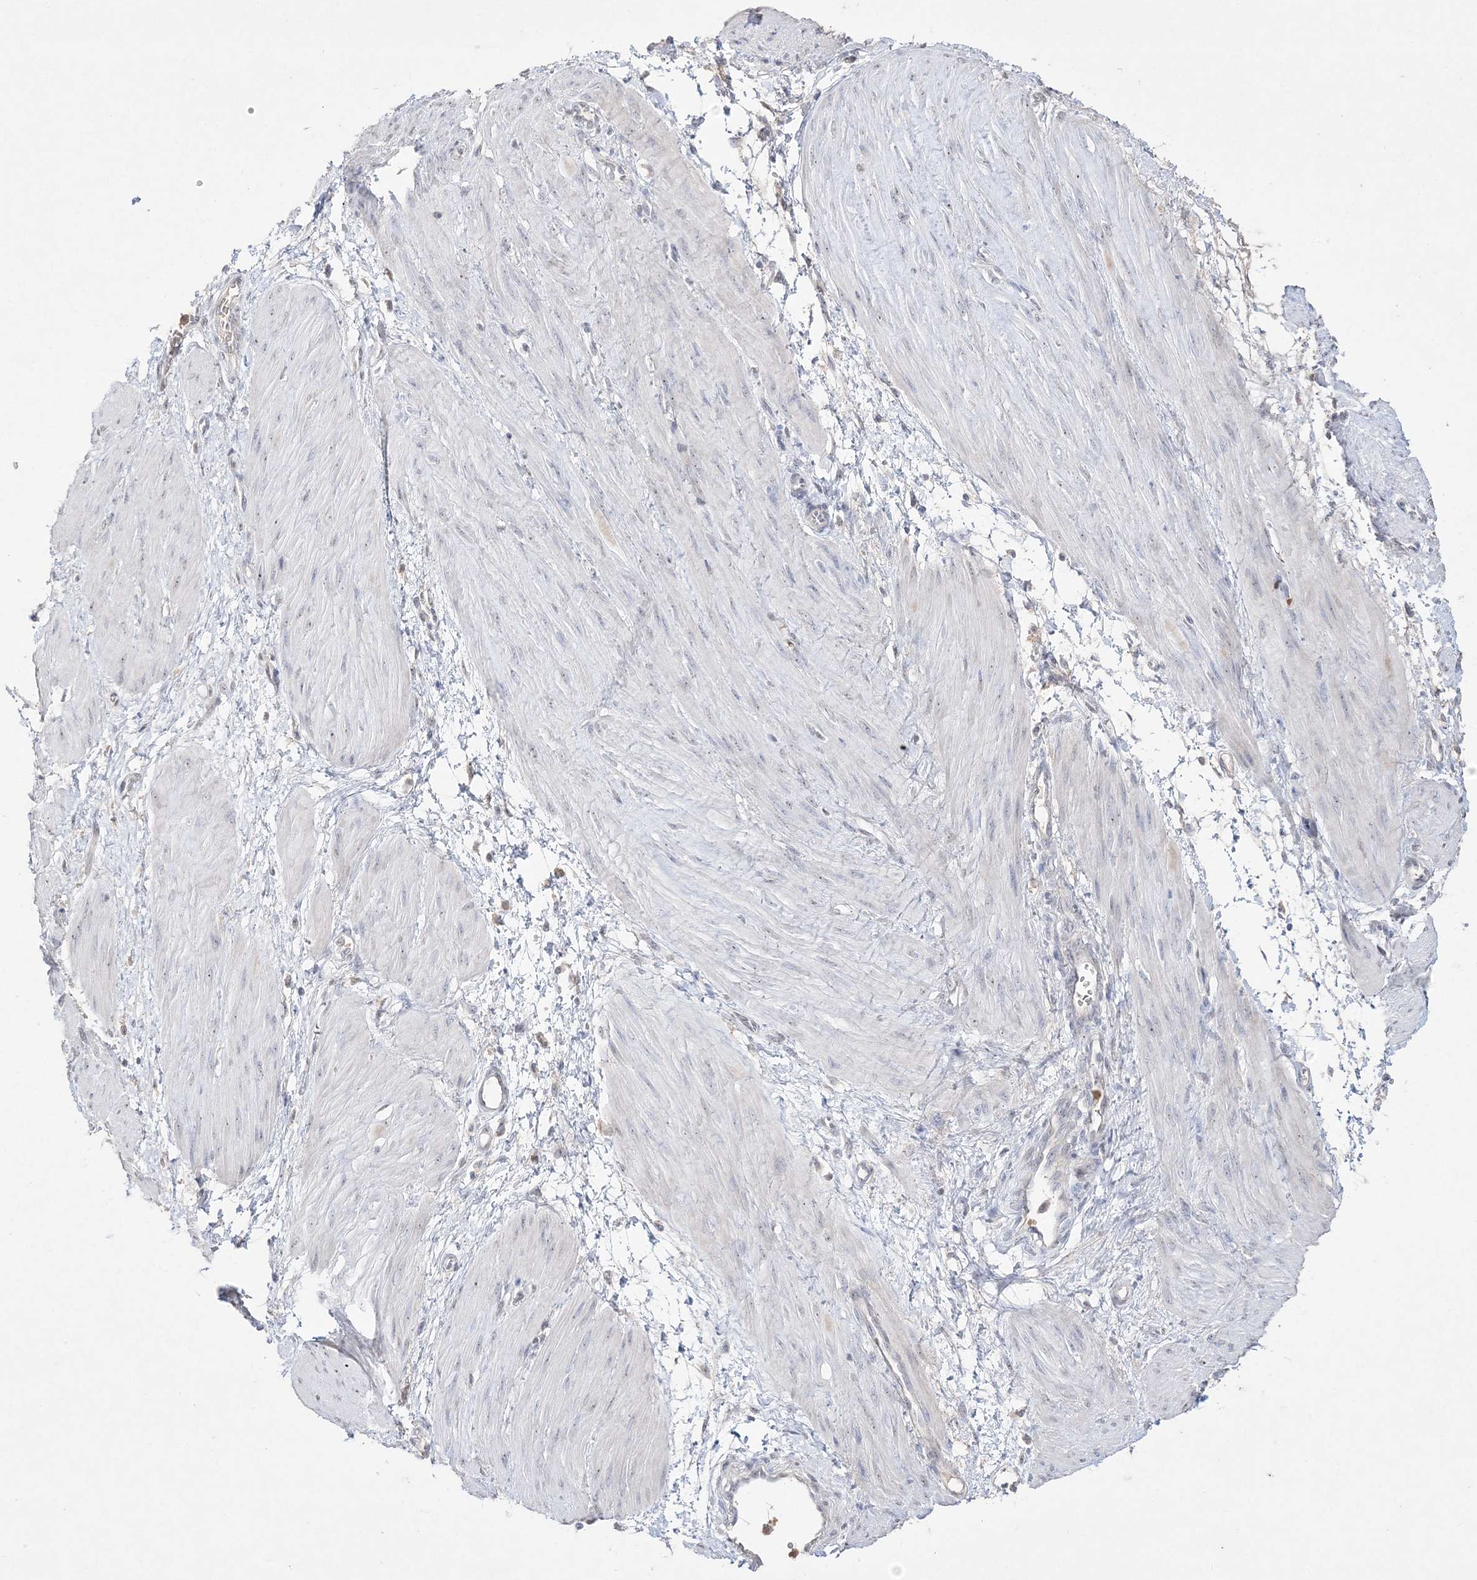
{"staining": {"intensity": "negative", "quantity": "none", "location": "none"}, "tissue": "smooth muscle", "cell_type": "Smooth muscle cells", "image_type": "normal", "snomed": [{"axis": "morphology", "description": "Normal tissue, NOS"}, {"axis": "topography", "description": "Endometrium"}], "caption": "Immunohistochemical staining of benign human smooth muscle demonstrates no significant expression in smooth muscle cells. (Brightfield microscopy of DAB (3,3'-diaminobenzidine) IHC at high magnification).", "gene": "NOP16", "patient": {"sex": "female", "age": 33}}